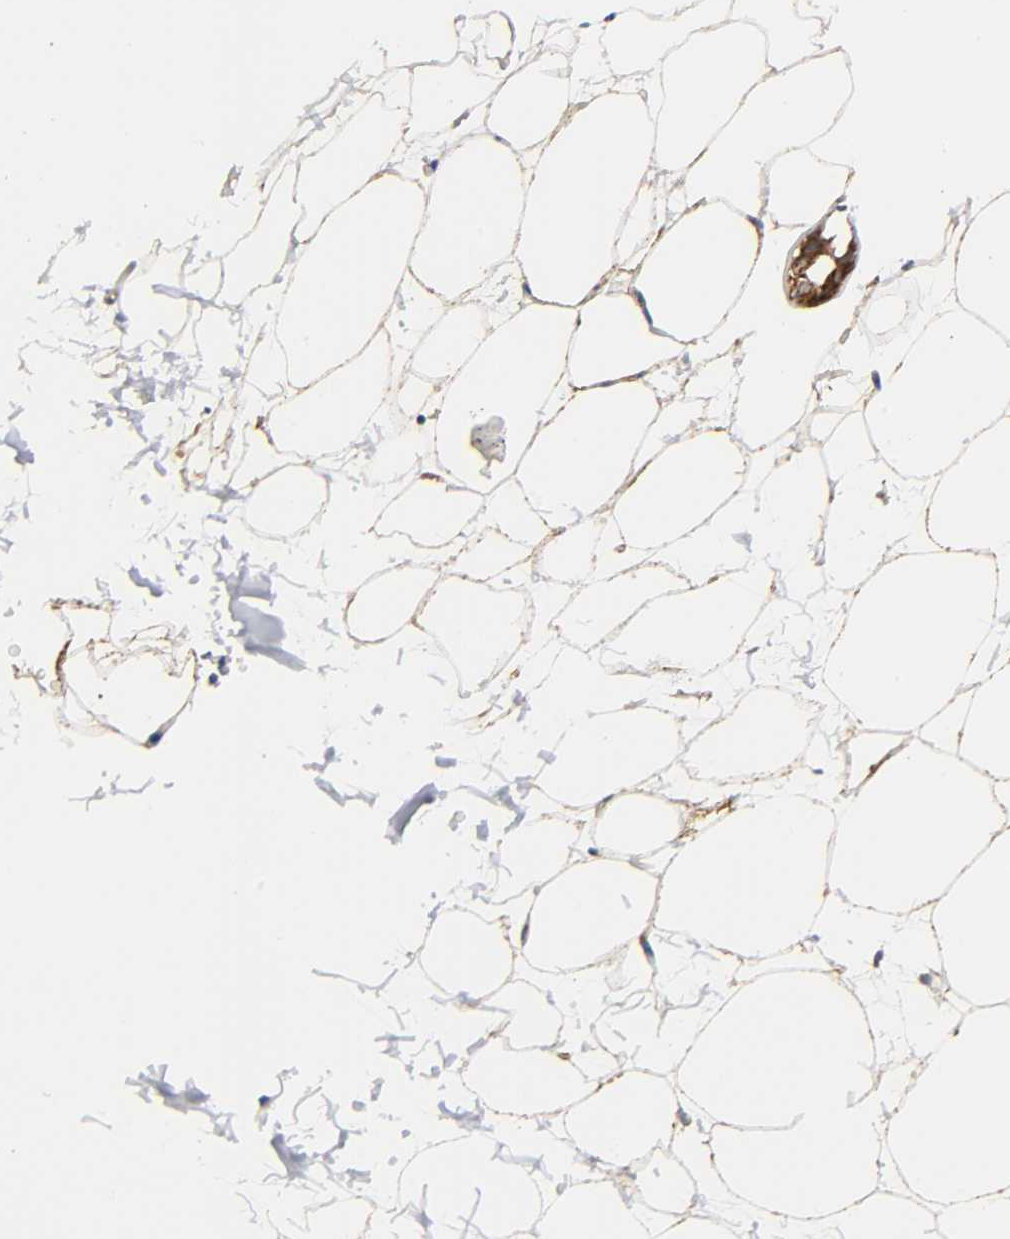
{"staining": {"intensity": "weak", "quantity": "25%-75%", "location": "cytoplasmic/membranous"}, "tissue": "adipose tissue", "cell_type": "Adipocytes", "image_type": "normal", "snomed": [{"axis": "morphology", "description": "Normal tissue, NOS"}, {"axis": "morphology", "description": "Duct carcinoma"}, {"axis": "topography", "description": "Breast"}, {"axis": "topography", "description": "Adipose tissue"}], "caption": "This is a photomicrograph of immunohistochemistry staining of benign adipose tissue, which shows weak staining in the cytoplasmic/membranous of adipocytes.", "gene": "COX6B1", "patient": {"sex": "female", "age": 37}}